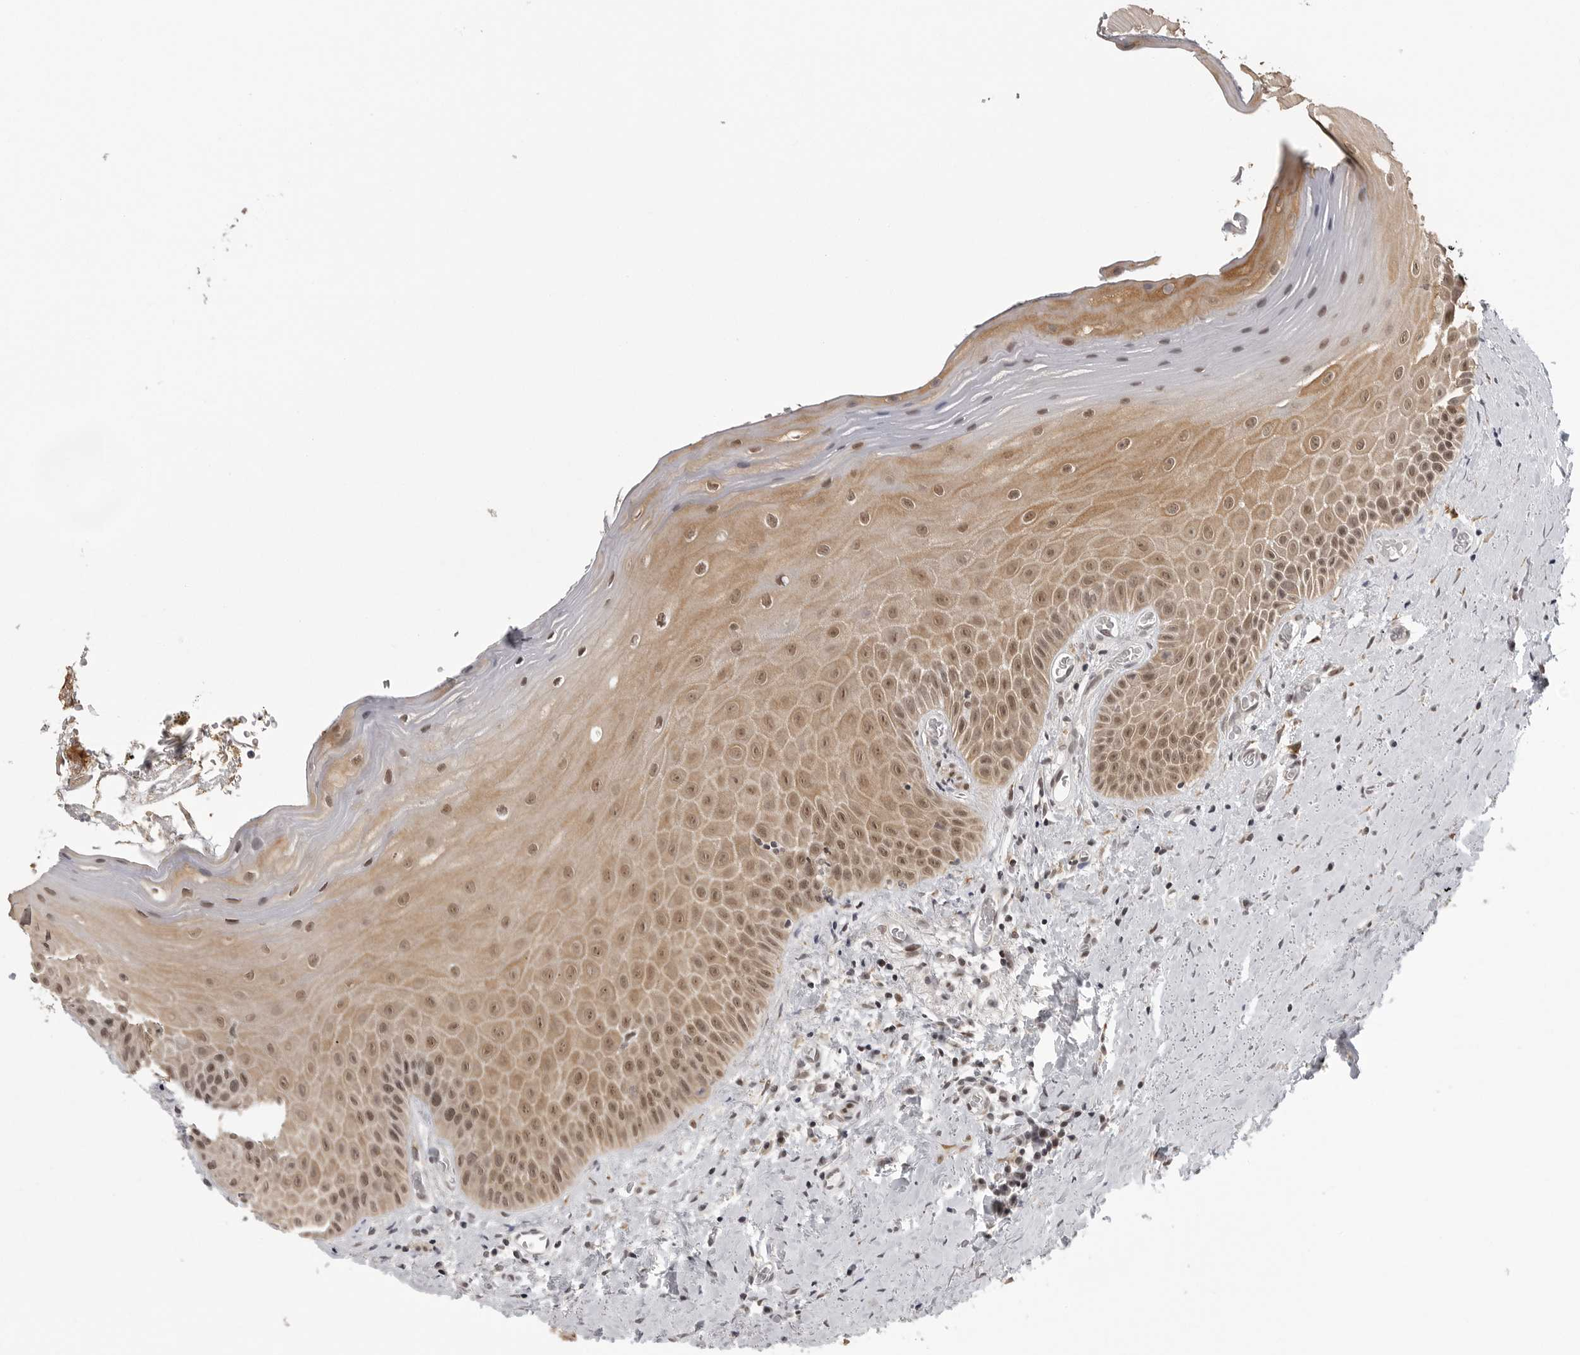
{"staining": {"intensity": "moderate", "quantity": "25%-75%", "location": "cytoplasmic/membranous,nuclear"}, "tissue": "oral mucosa", "cell_type": "Squamous epithelial cells", "image_type": "normal", "snomed": [{"axis": "morphology", "description": "Normal tissue, NOS"}, {"axis": "topography", "description": "Oral tissue"}], "caption": "Immunohistochemical staining of unremarkable human oral mucosa exhibits medium levels of moderate cytoplasmic/membranous,nuclear positivity in about 25%-75% of squamous epithelial cells. (IHC, brightfield microscopy, high magnification).", "gene": "PRDM10", "patient": {"sex": "male", "age": 66}}